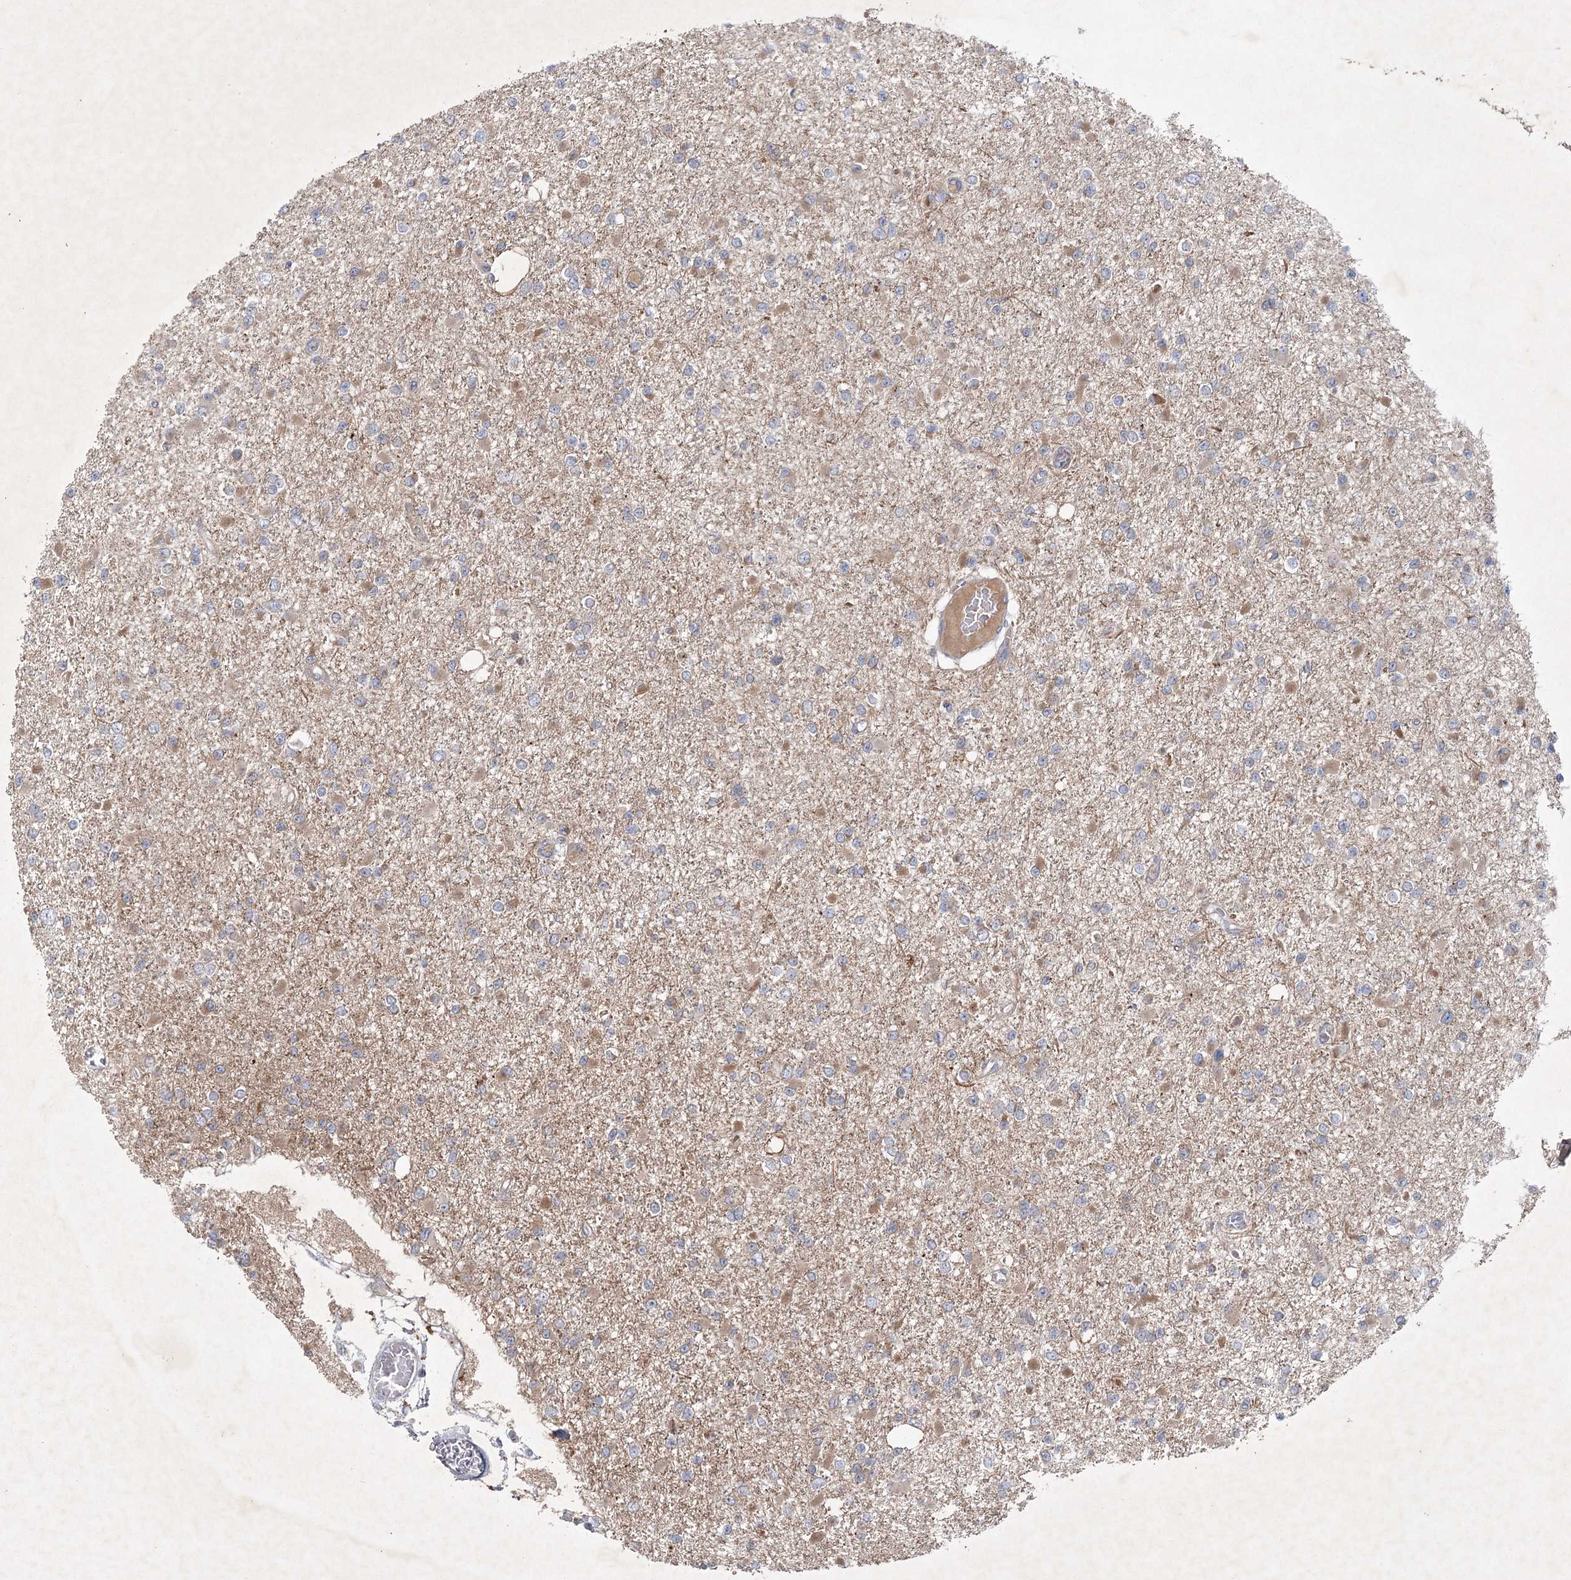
{"staining": {"intensity": "weak", "quantity": "25%-75%", "location": "cytoplasmic/membranous"}, "tissue": "glioma", "cell_type": "Tumor cells", "image_type": "cancer", "snomed": [{"axis": "morphology", "description": "Glioma, malignant, Low grade"}, {"axis": "topography", "description": "Brain"}], "caption": "IHC of low-grade glioma (malignant) reveals low levels of weak cytoplasmic/membranous staining in approximately 25%-75% of tumor cells.", "gene": "MAP3K13", "patient": {"sex": "female", "age": 22}}